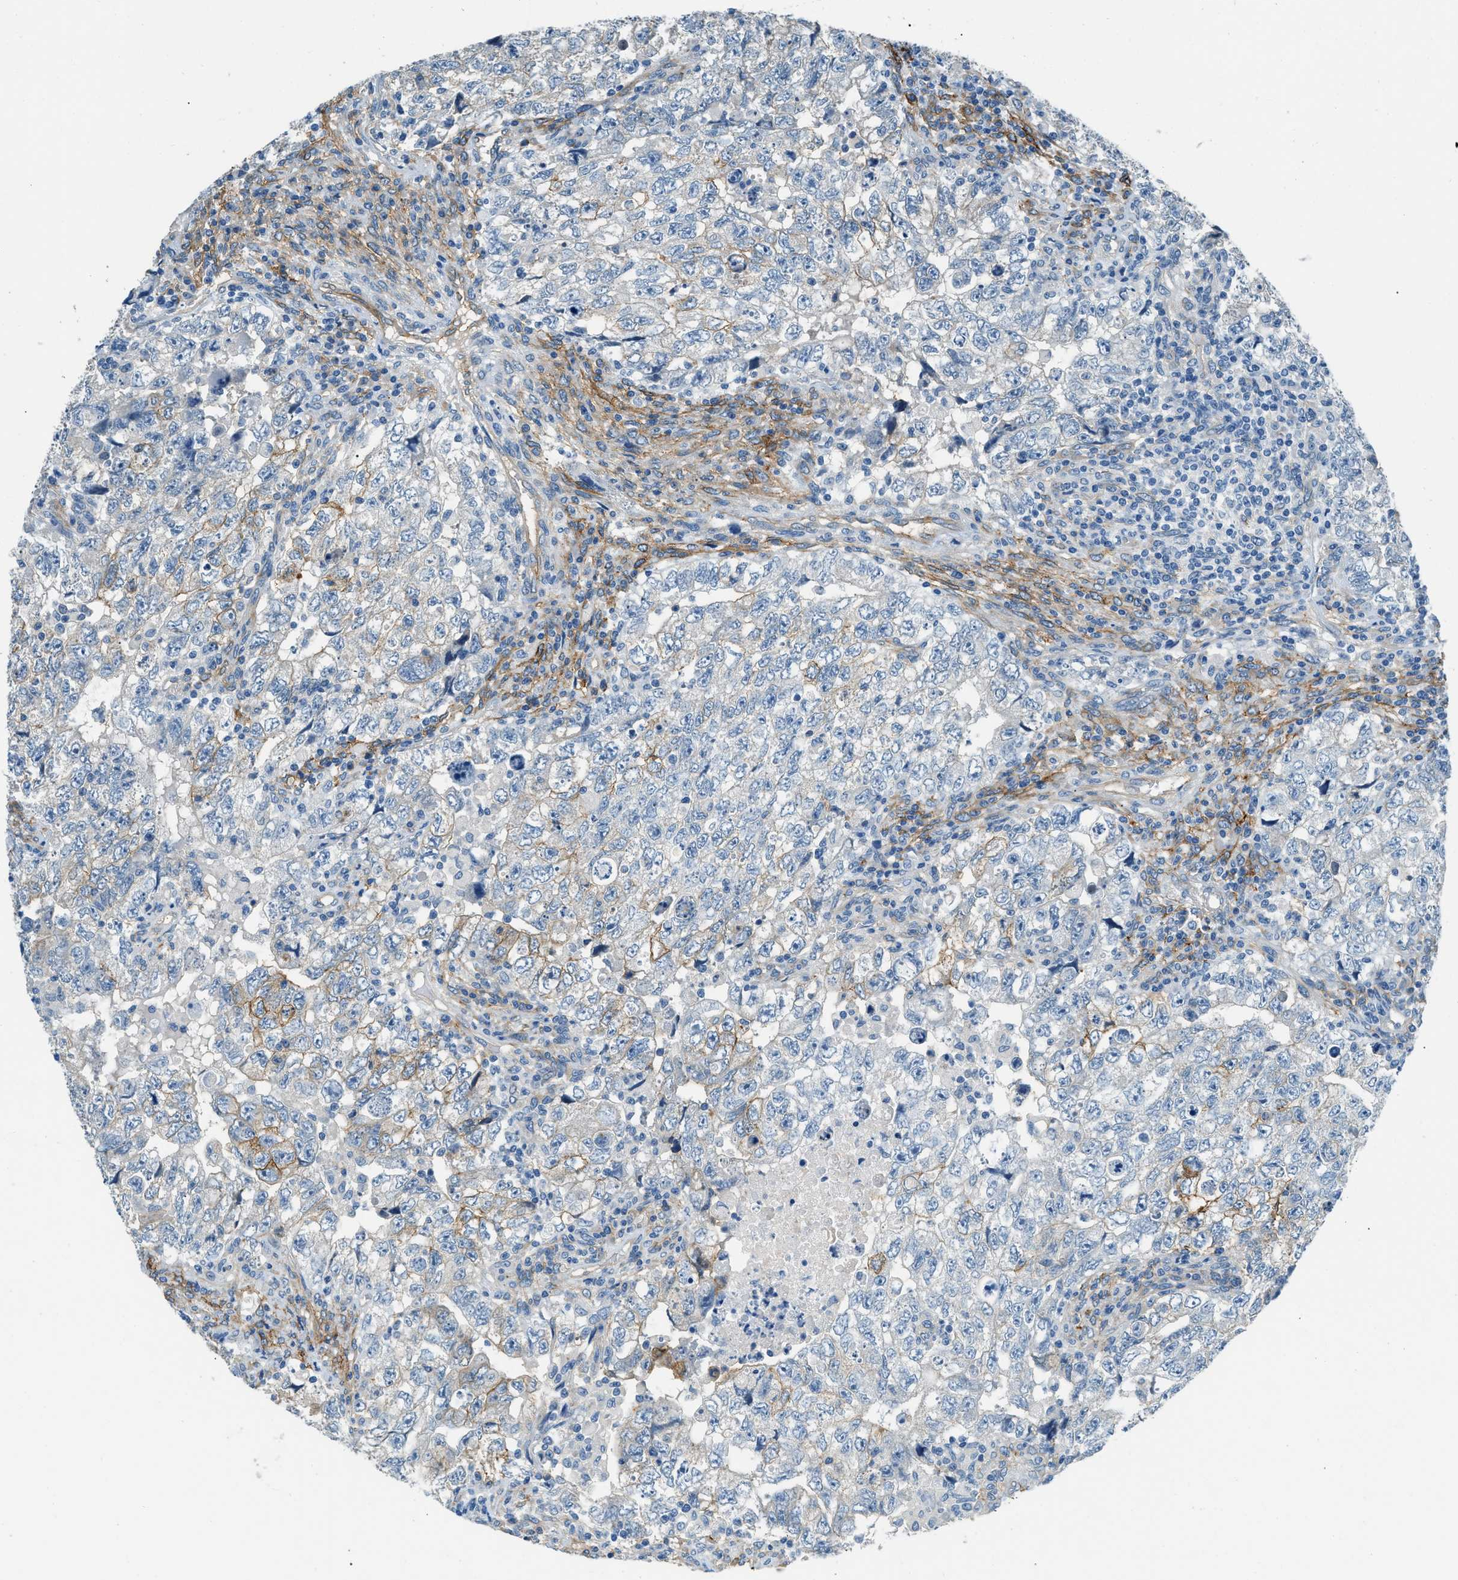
{"staining": {"intensity": "weak", "quantity": "<25%", "location": "cytoplasmic/membranous"}, "tissue": "testis cancer", "cell_type": "Tumor cells", "image_type": "cancer", "snomed": [{"axis": "morphology", "description": "Seminoma, NOS"}, {"axis": "topography", "description": "Testis"}], "caption": "This photomicrograph is of testis seminoma stained with IHC to label a protein in brown with the nuclei are counter-stained blue. There is no positivity in tumor cells. (DAB immunohistochemistry (IHC), high magnification).", "gene": "ZNF367", "patient": {"sex": "male", "age": 22}}